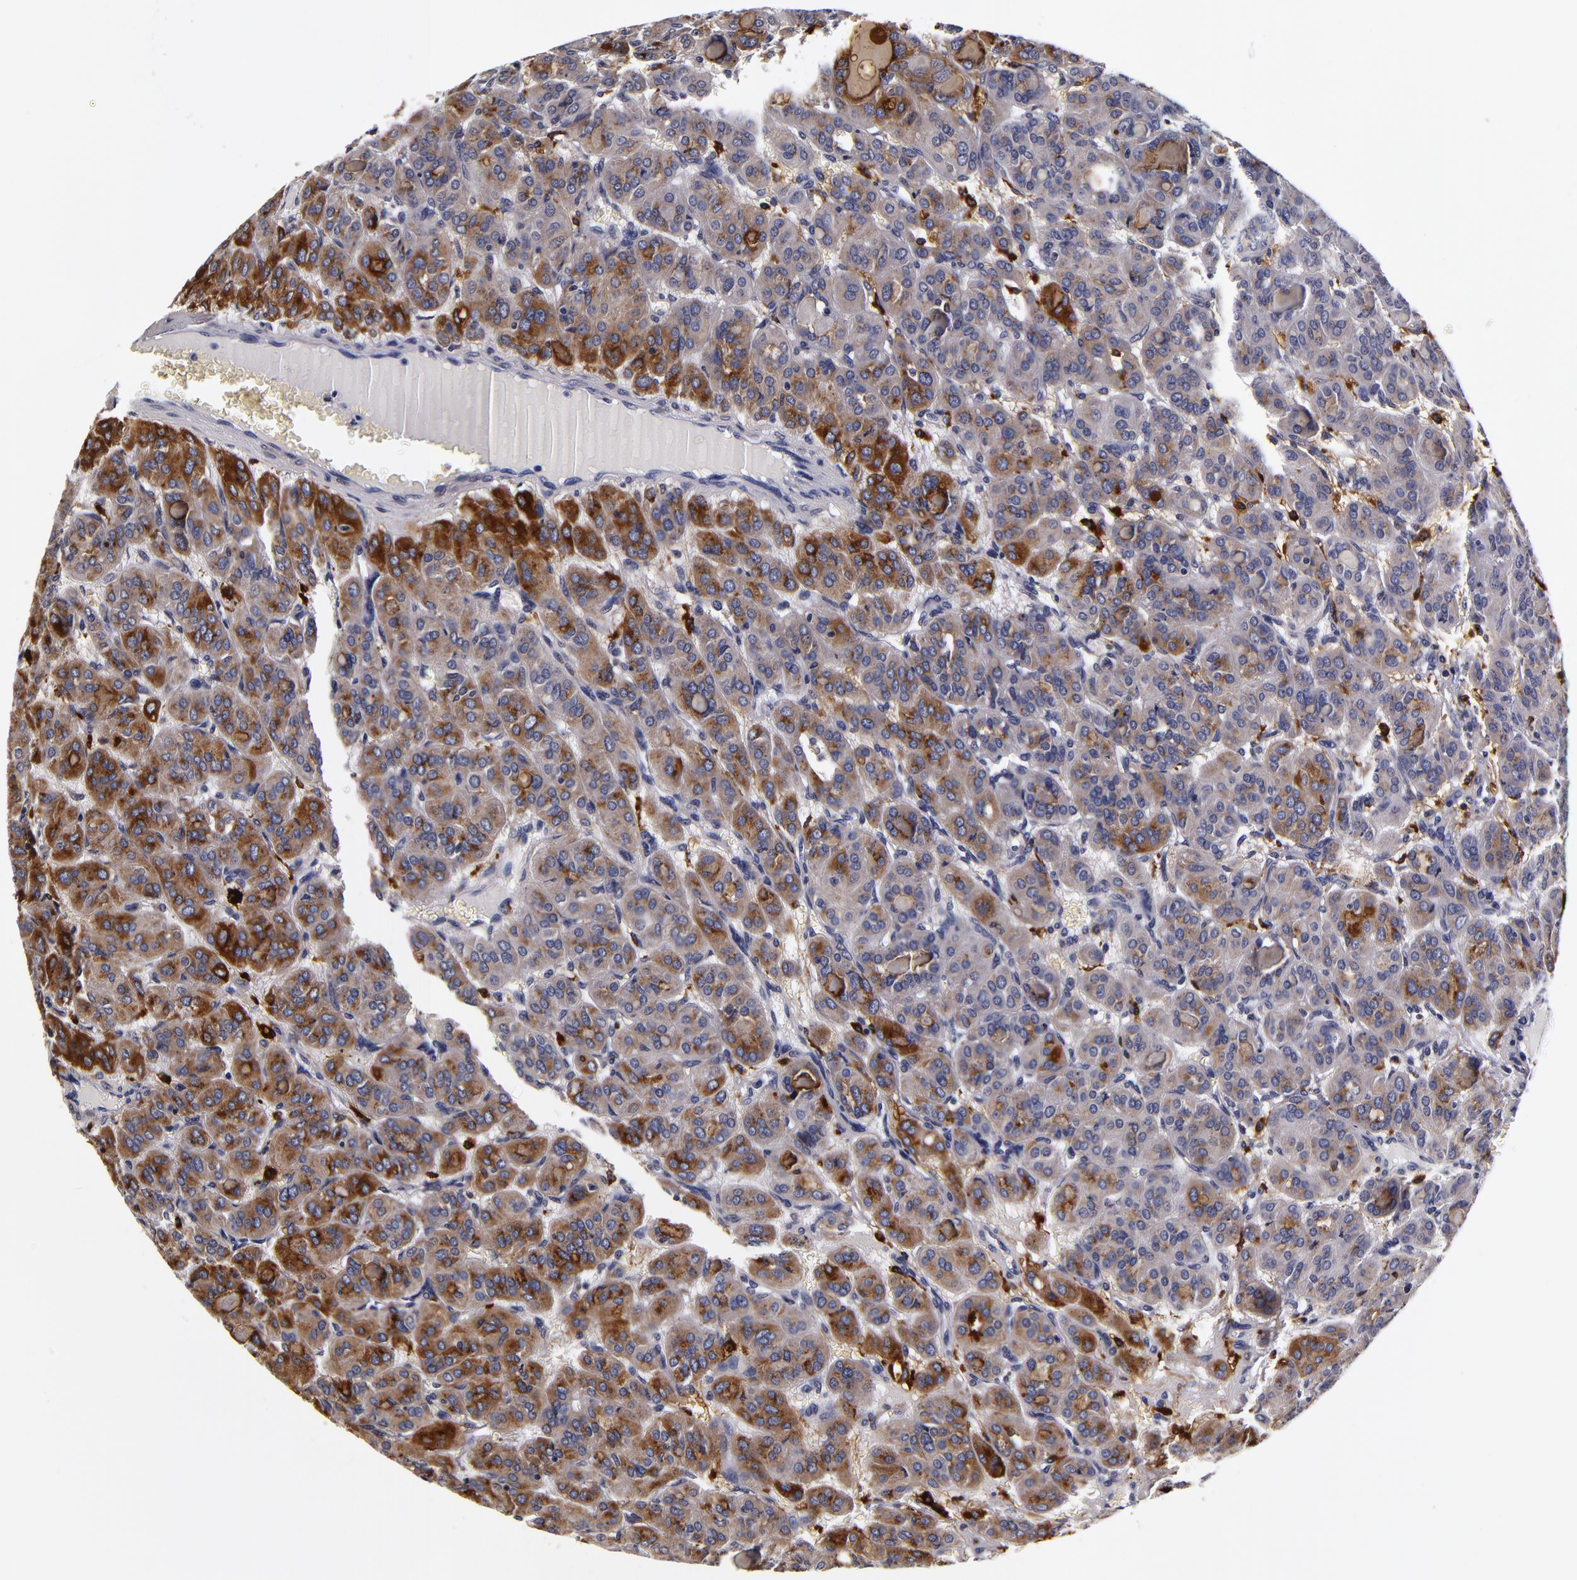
{"staining": {"intensity": "moderate", "quantity": "25%-75%", "location": "cytoplasmic/membranous"}, "tissue": "thyroid cancer", "cell_type": "Tumor cells", "image_type": "cancer", "snomed": [{"axis": "morphology", "description": "Follicular adenoma carcinoma, NOS"}, {"axis": "topography", "description": "Thyroid gland"}], "caption": "Tumor cells show medium levels of moderate cytoplasmic/membranous positivity in approximately 25%-75% of cells in thyroid cancer (follicular adenoma carcinoma).", "gene": "LGALS3BP", "patient": {"sex": "female", "age": 71}}